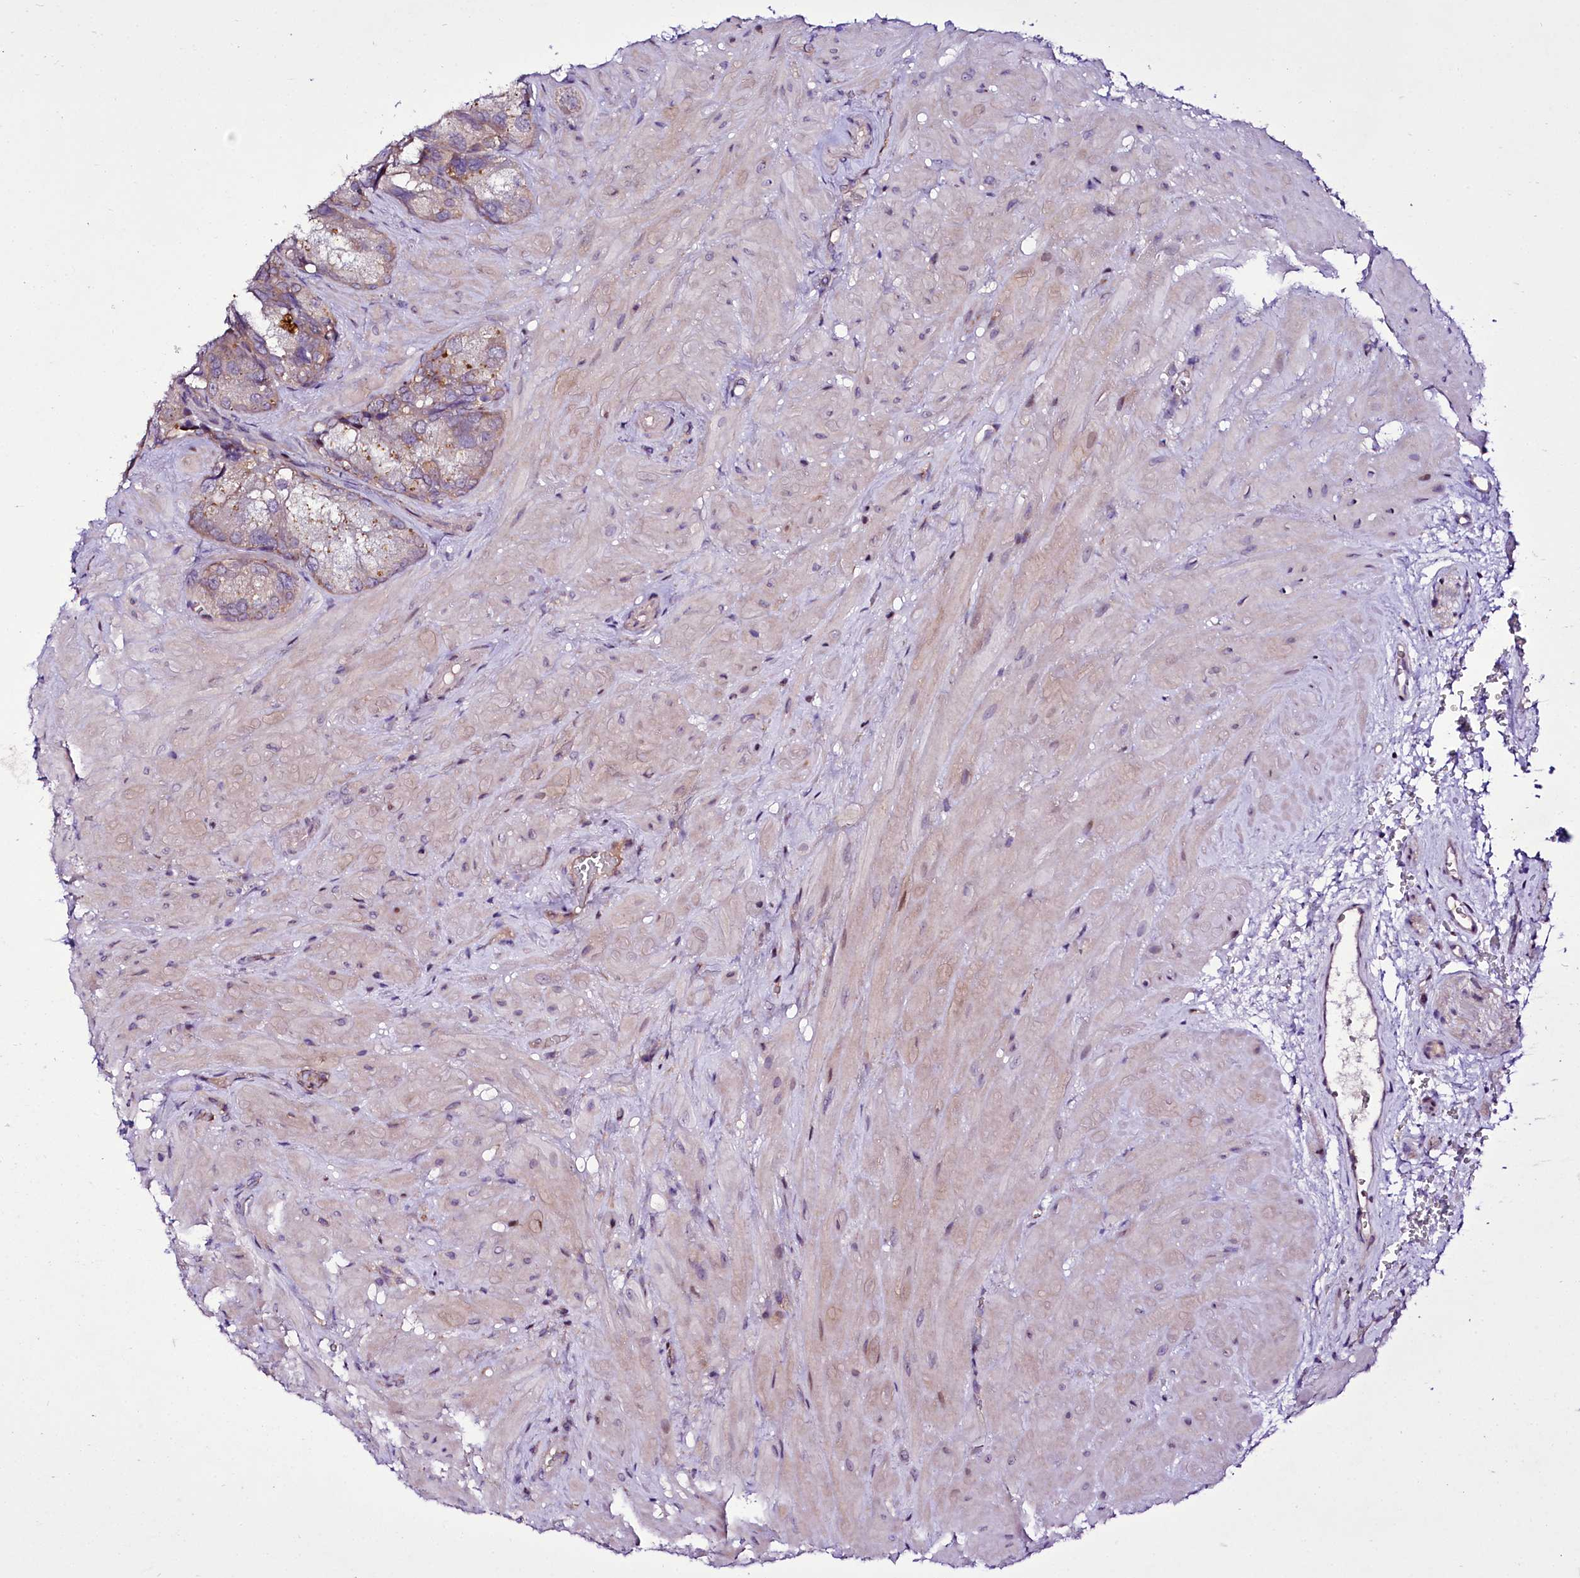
{"staining": {"intensity": "moderate", "quantity": "25%-75%", "location": "cytoplasmic/membranous"}, "tissue": "seminal vesicle", "cell_type": "Glandular cells", "image_type": "normal", "snomed": [{"axis": "morphology", "description": "Normal tissue, NOS"}, {"axis": "topography", "description": "Seminal veicle"}], "caption": "This micrograph reveals immunohistochemistry (IHC) staining of unremarkable human seminal vesicle, with medium moderate cytoplasmic/membranous staining in approximately 25%-75% of glandular cells.", "gene": "ZC3H12C", "patient": {"sex": "male", "age": 62}}